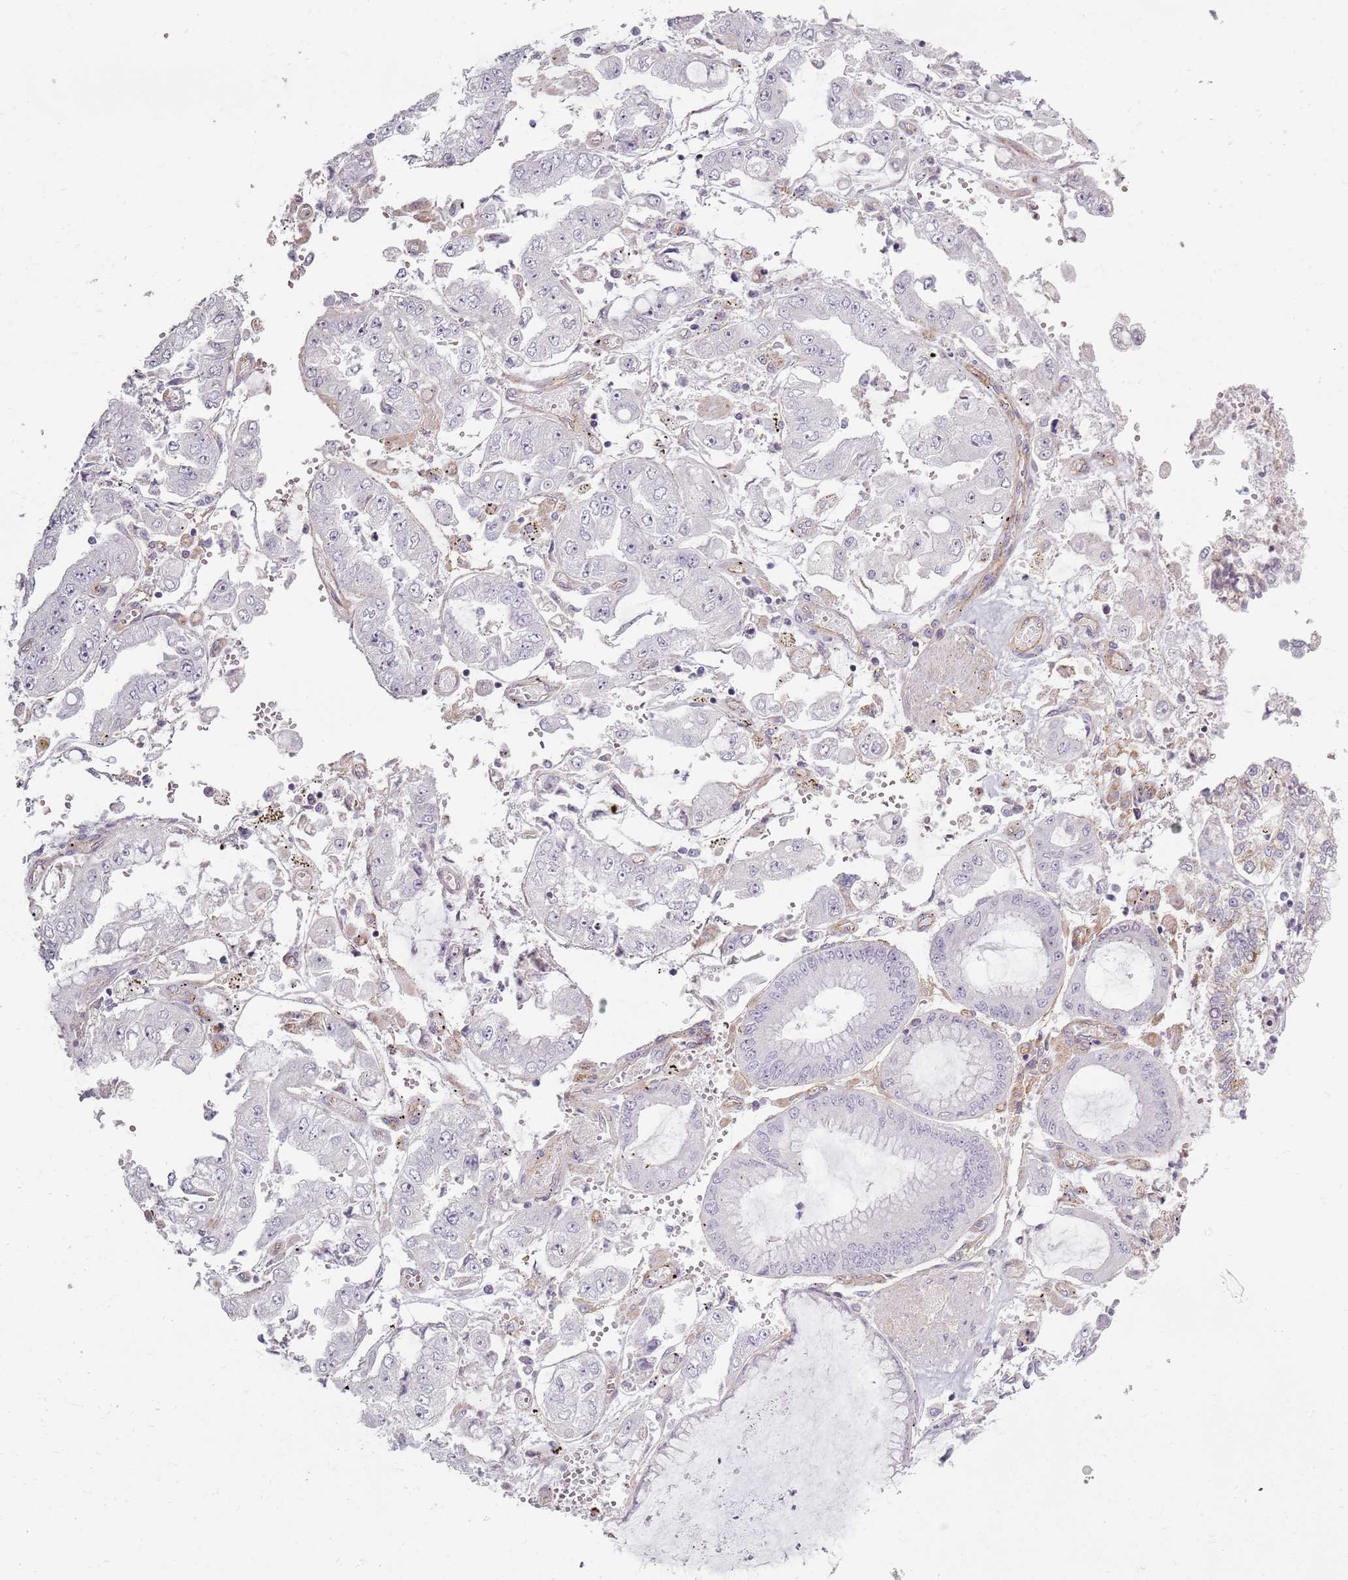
{"staining": {"intensity": "negative", "quantity": "none", "location": "none"}, "tissue": "stomach cancer", "cell_type": "Tumor cells", "image_type": "cancer", "snomed": [{"axis": "morphology", "description": "Adenocarcinoma, NOS"}, {"axis": "topography", "description": "Stomach"}], "caption": "Tumor cells are negative for brown protein staining in stomach cancer (adenocarcinoma).", "gene": "SYNGR3", "patient": {"sex": "male", "age": 76}}